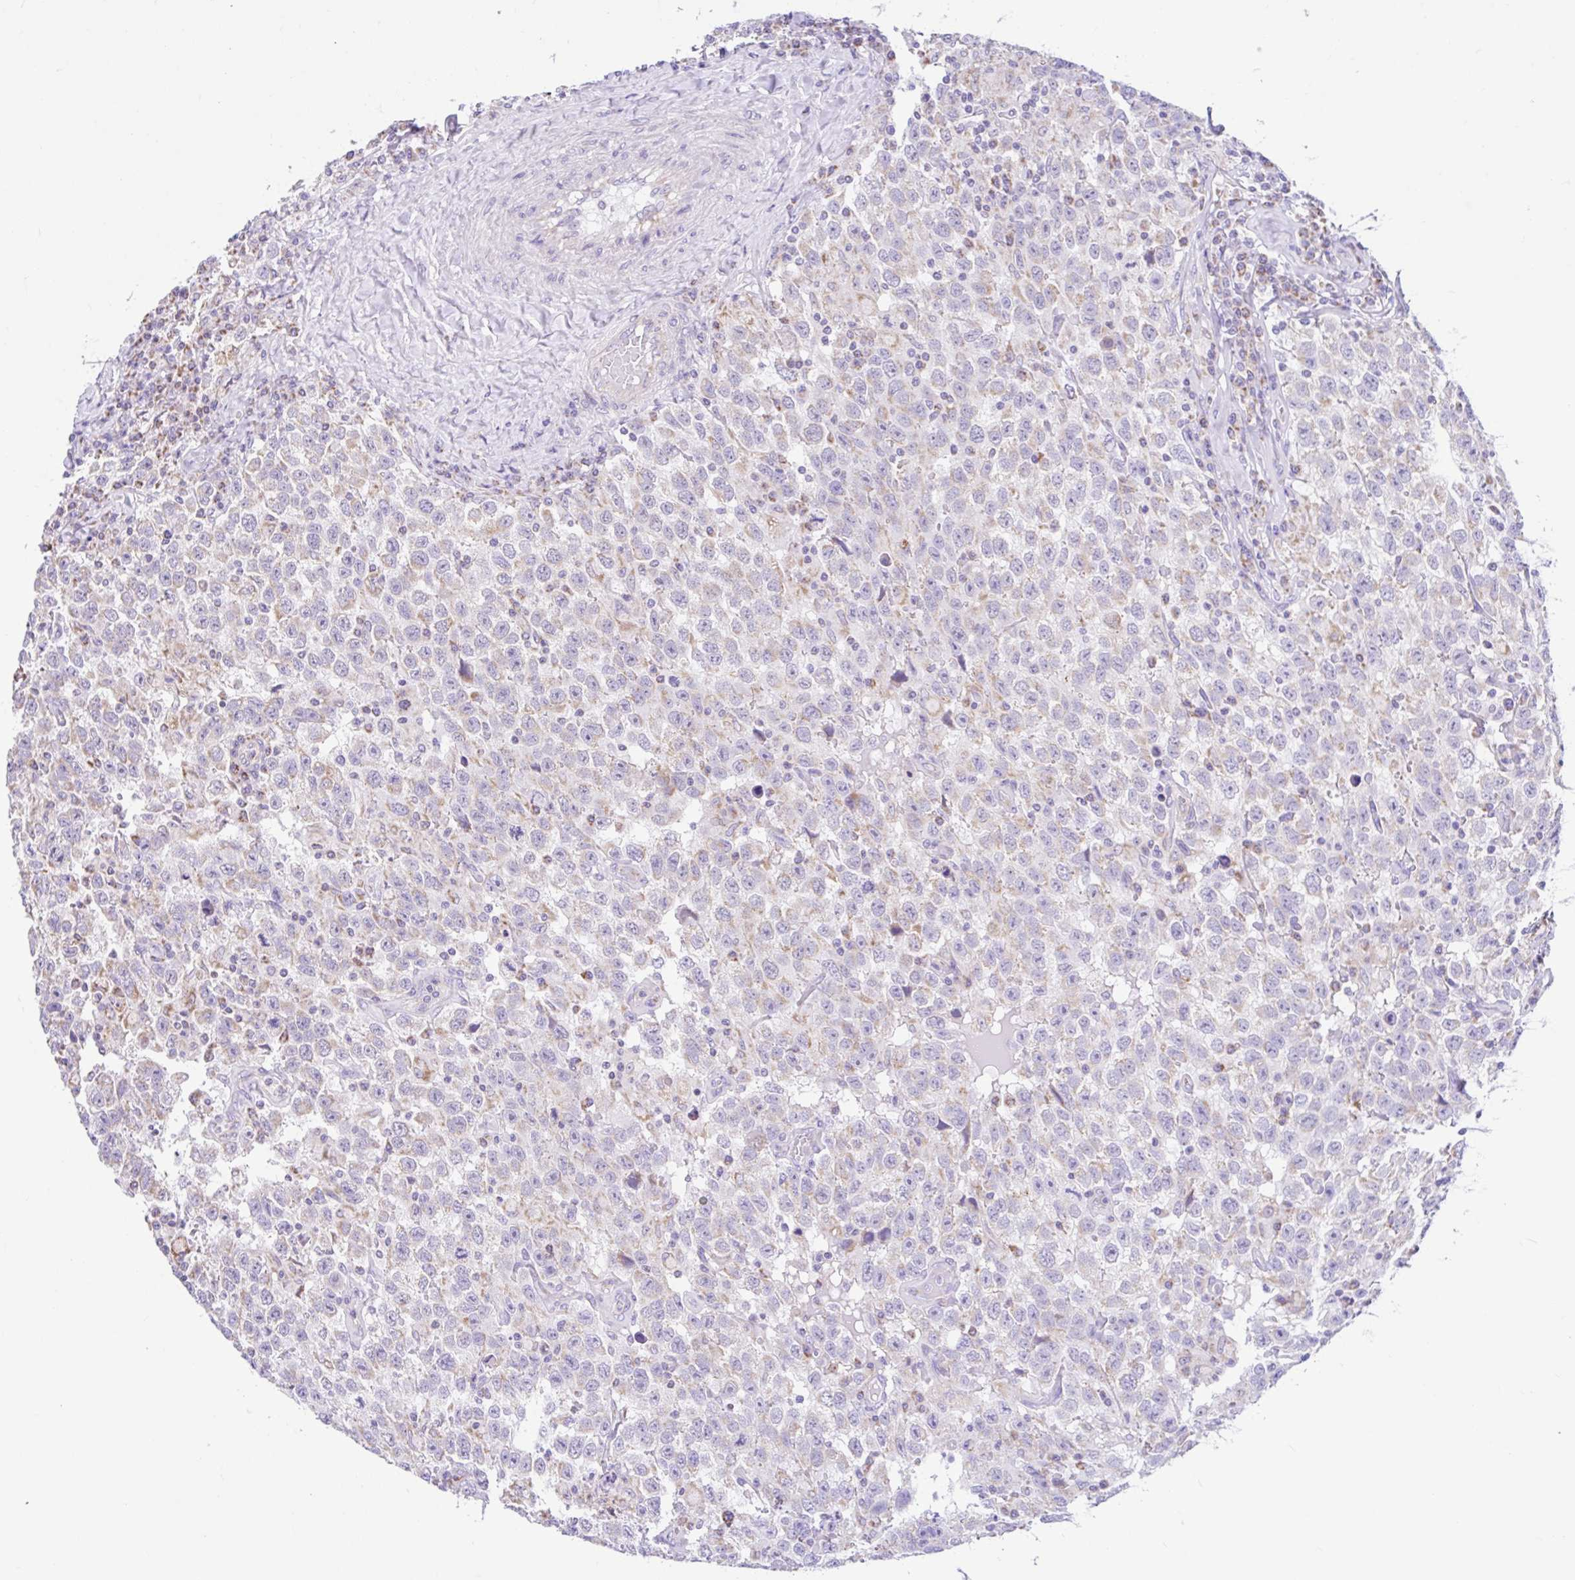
{"staining": {"intensity": "negative", "quantity": "none", "location": "none"}, "tissue": "testis cancer", "cell_type": "Tumor cells", "image_type": "cancer", "snomed": [{"axis": "morphology", "description": "Seminoma, NOS"}, {"axis": "topography", "description": "Testis"}], "caption": "Testis cancer was stained to show a protein in brown. There is no significant positivity in tumor cells.", "gene": "NDUFS2", "patient": {"sex": "male", "age": 41}}